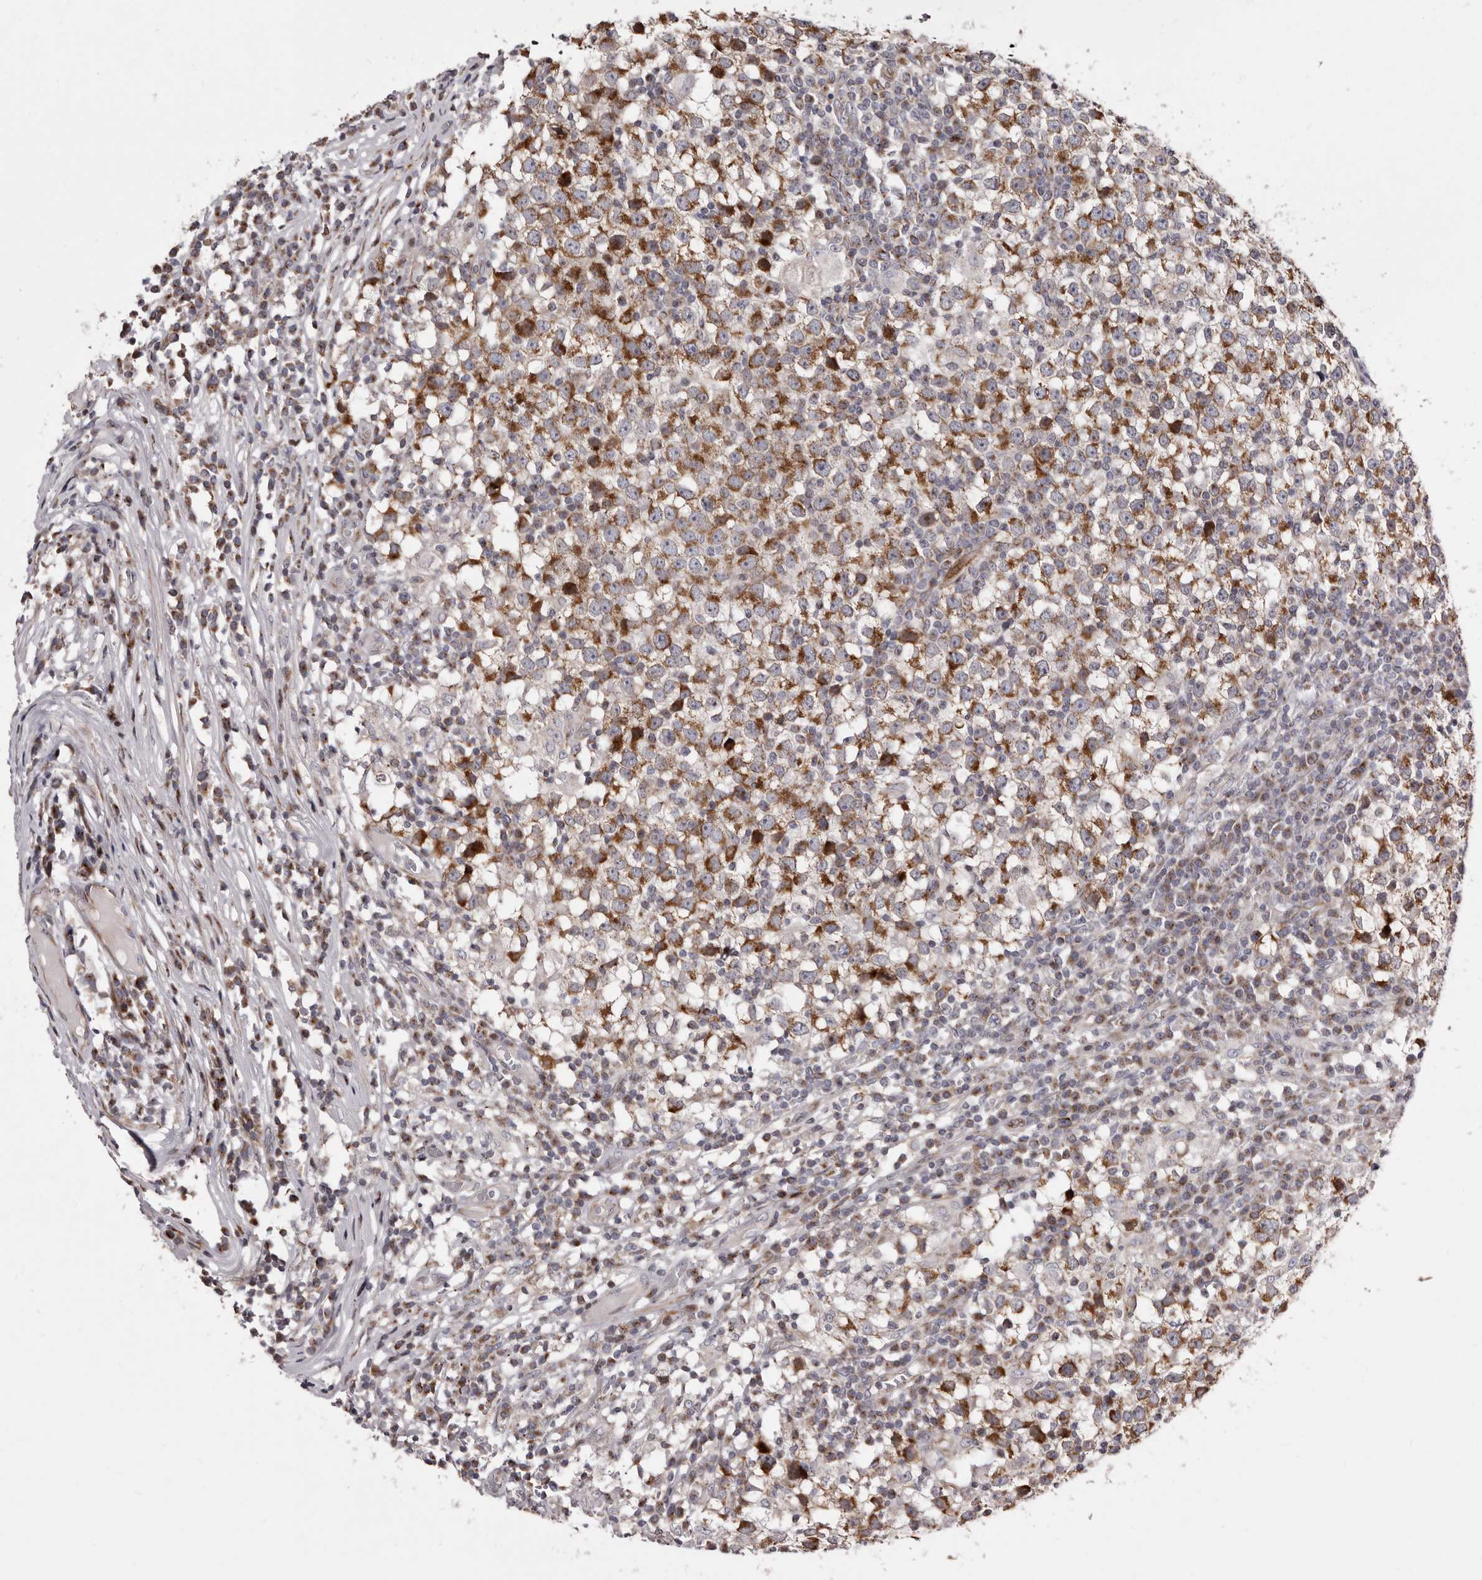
{"staining": {"intensity": "strong", "quantity": "25%-75%", "location": "cytoplasmic/membranous"}, "tissue": "testis cancer", "cell_type": "Tumor cells", "image_type": "cancer", "snomed": [{"axis": "morphology", "description": "Seminoma, NOS"}, {"axis": "topography", "description": "Testis"}], "caption": "This photomicrograph reveals testis cancer (seminoma) stained with immunohistochemistry to label a protein in brown. The cytoplasmic/membranous of tumor cells show strong positivity for the protein. Nuclei are counter-stained blue.", "gene": "TIMM17B", "patient": {"sex": "male", "age": 65}}